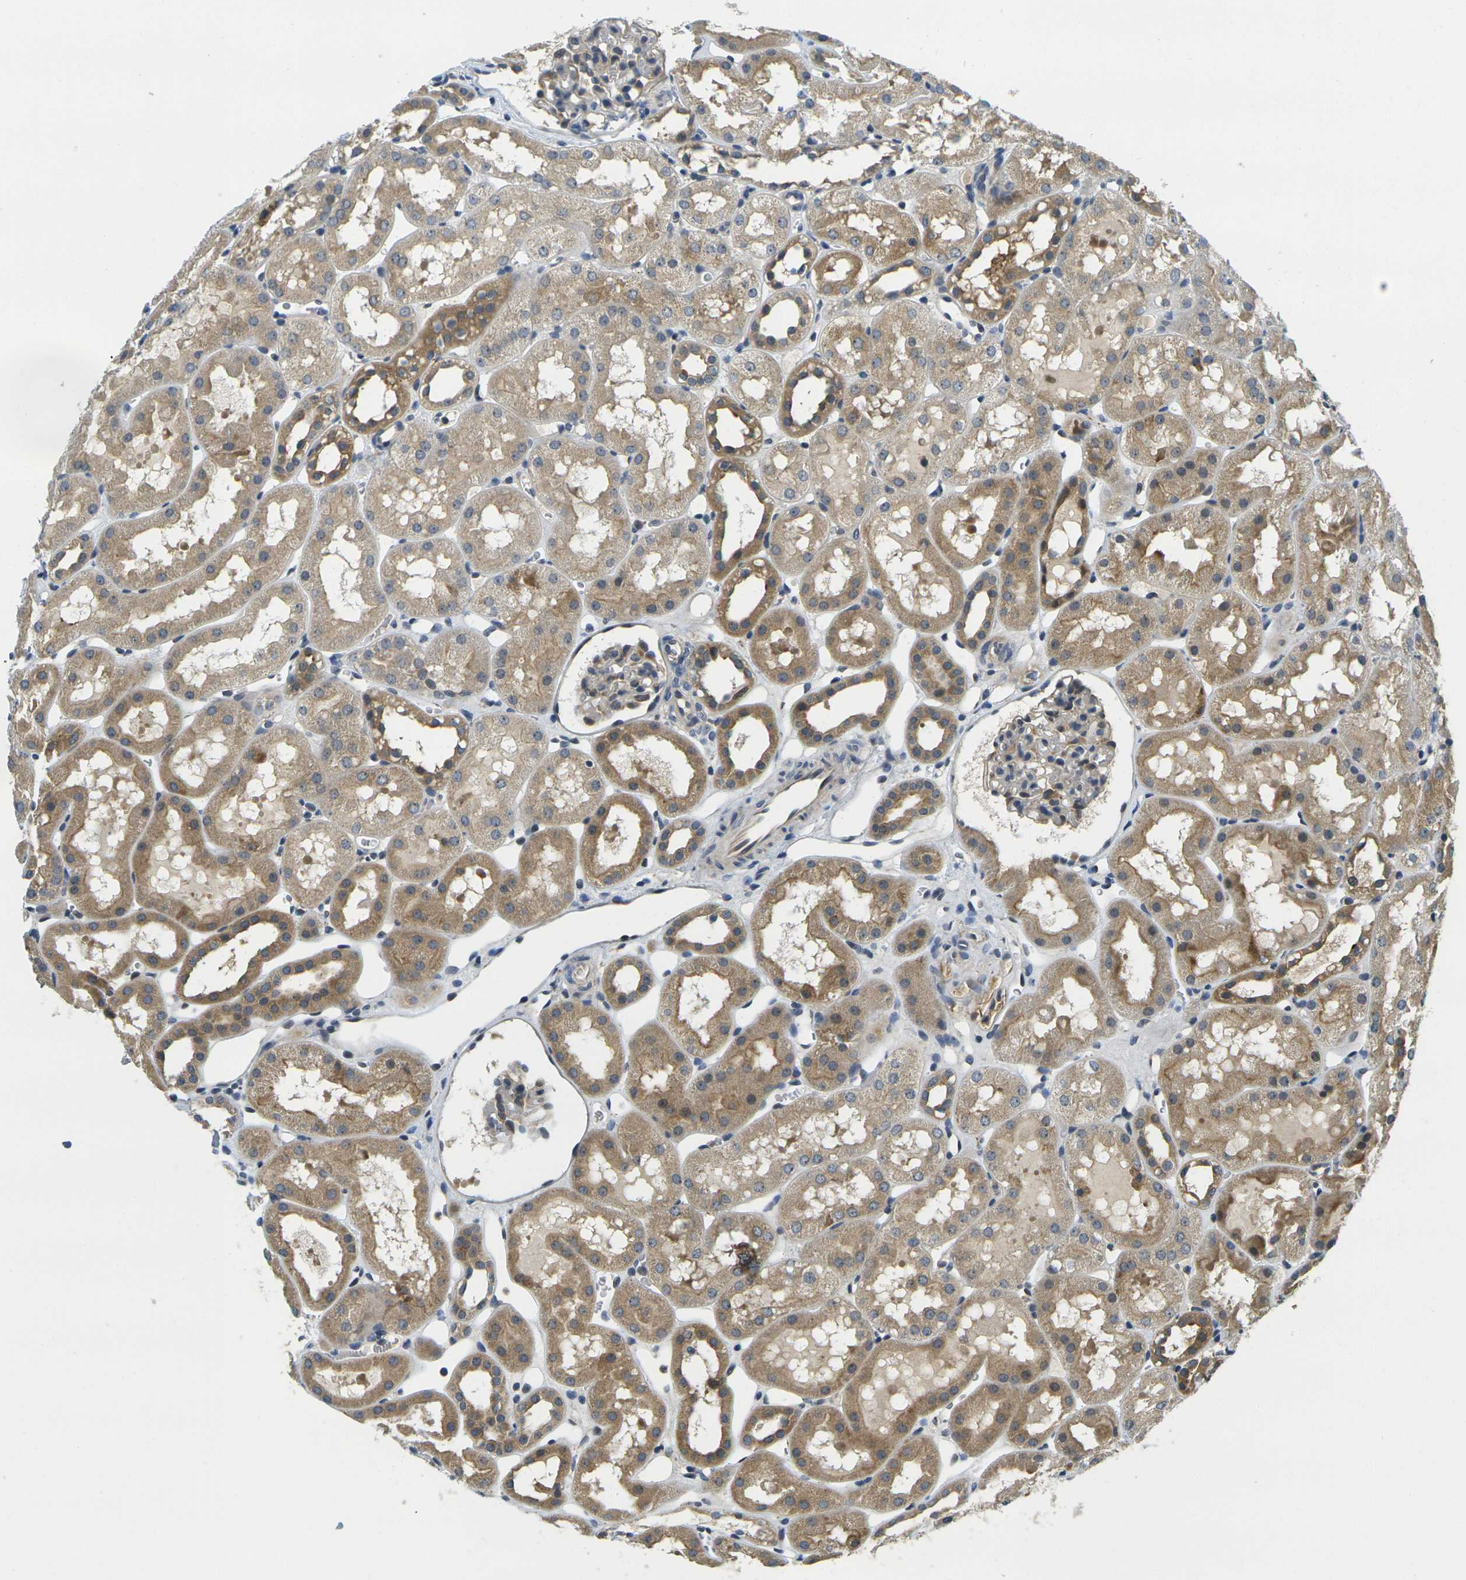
{"staining": {"intensity": "weak", "quantity": "25%-75%", "location": "cytoplasmic/membranous"}, "tissue": "kidney", "cell_type": "Cells in glomeruli", "image_type": "normal", "snomed": [{"axis": "morphology", "description": "Normal tissue, NOS"}, {"axis": "topography", "description": "Kidney"}, {"axis": "topography", "description": "Urinary bladder"}], "caption": "Kidney stained with DAB IHC displays low levels of weak cytoplasmic/membranous expression in approximately 25%-75% of cells in glomeruli.", "gene": "MINAR2", "patient": {"sex": "male", "age": 16}}